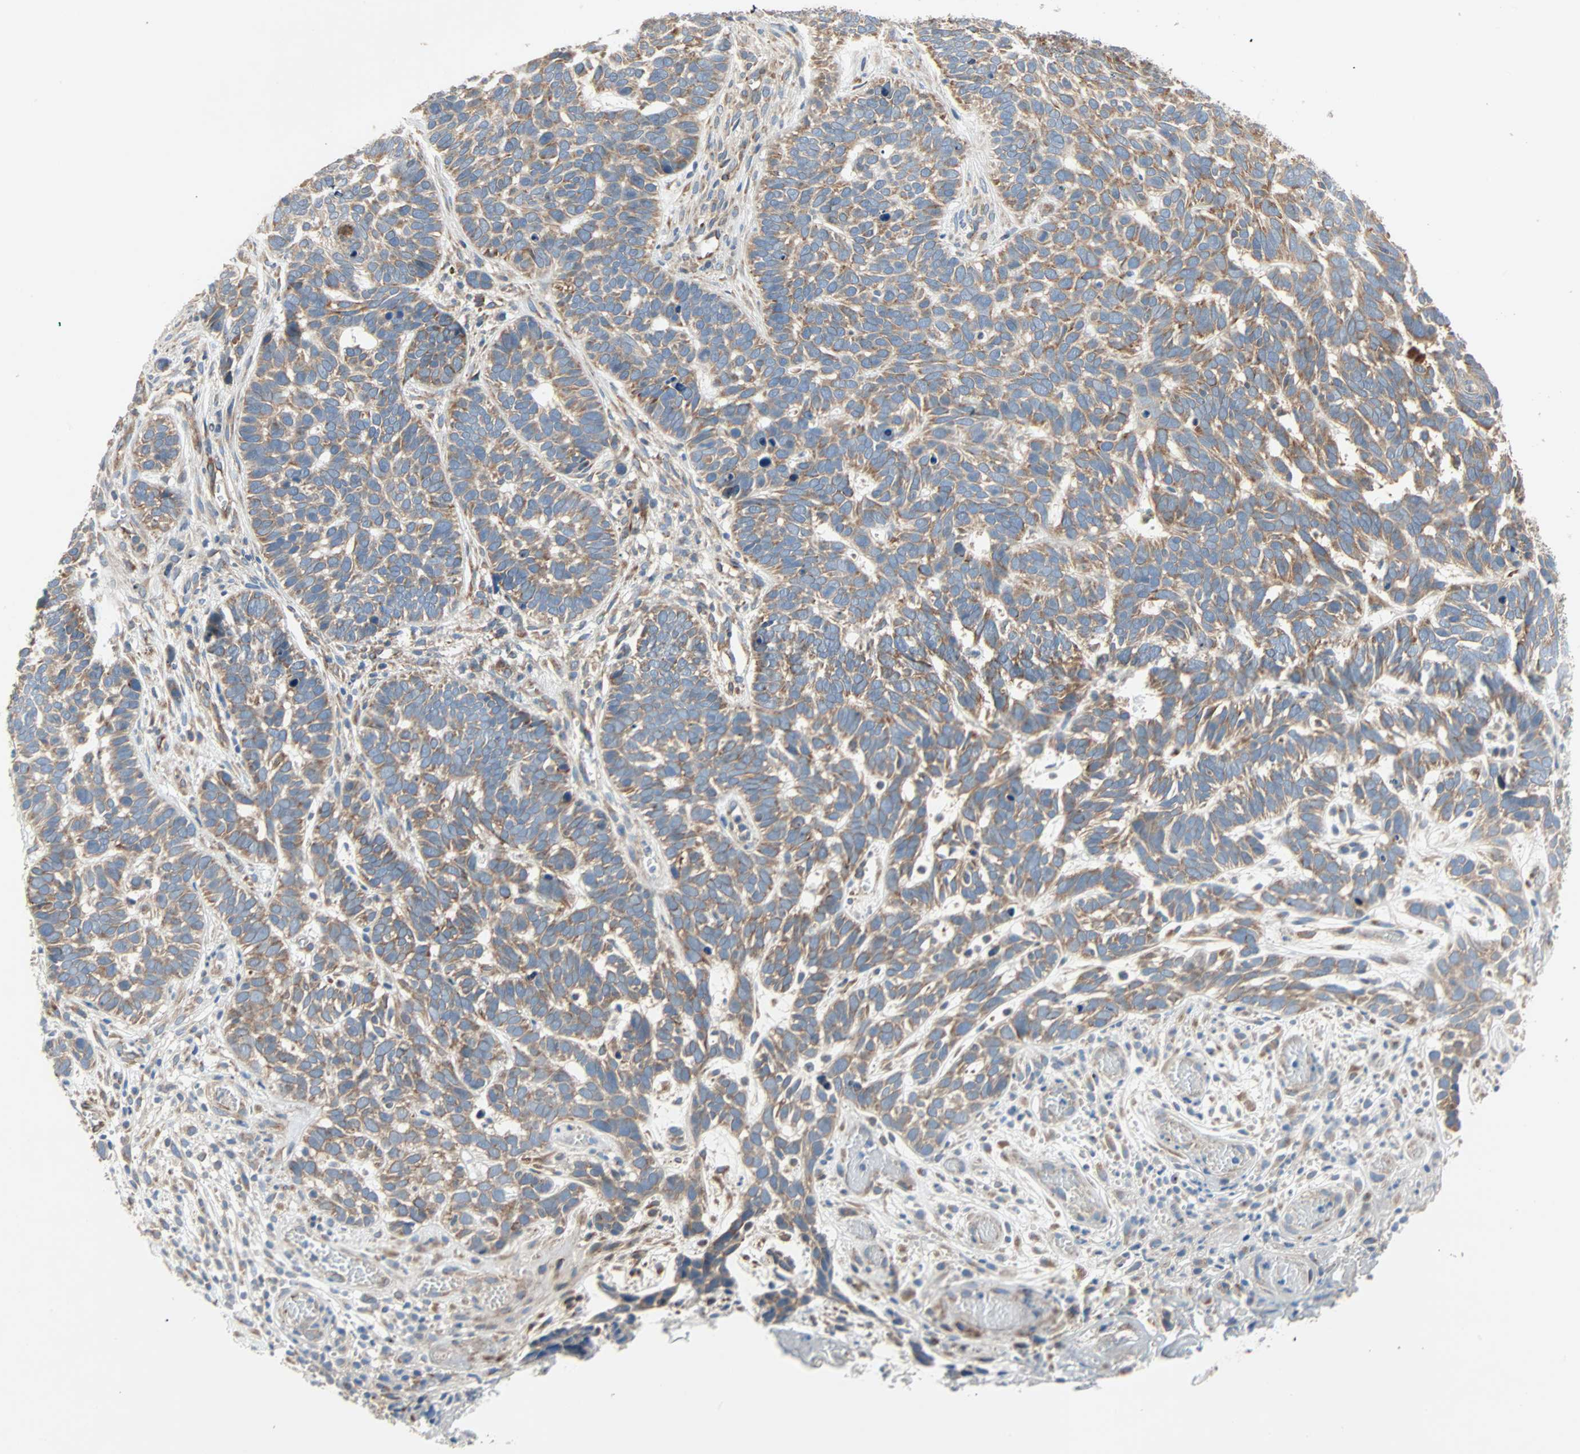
{"staining": {"intensity": "moderate", "quantity": ">75%", "location": "cytoplasmic/membranous"}, "tissue": "skin cancer", "cell_type": "Tumor cells", "image_type": "cancer", "snomed": [{"axis": "morphology", "description": "Basal cell carcinoma"}, {"axis": "topography", "description": "Skin"}], "caption": "Protein analysis of skin cancer (basal cell carcinoma) tissue exhibits moderate cytoplasmic/membranous staining in approximately >75% of tumor cells.", "gene": "XYLT1", "patient": {"sex": "male", "age": 87}}